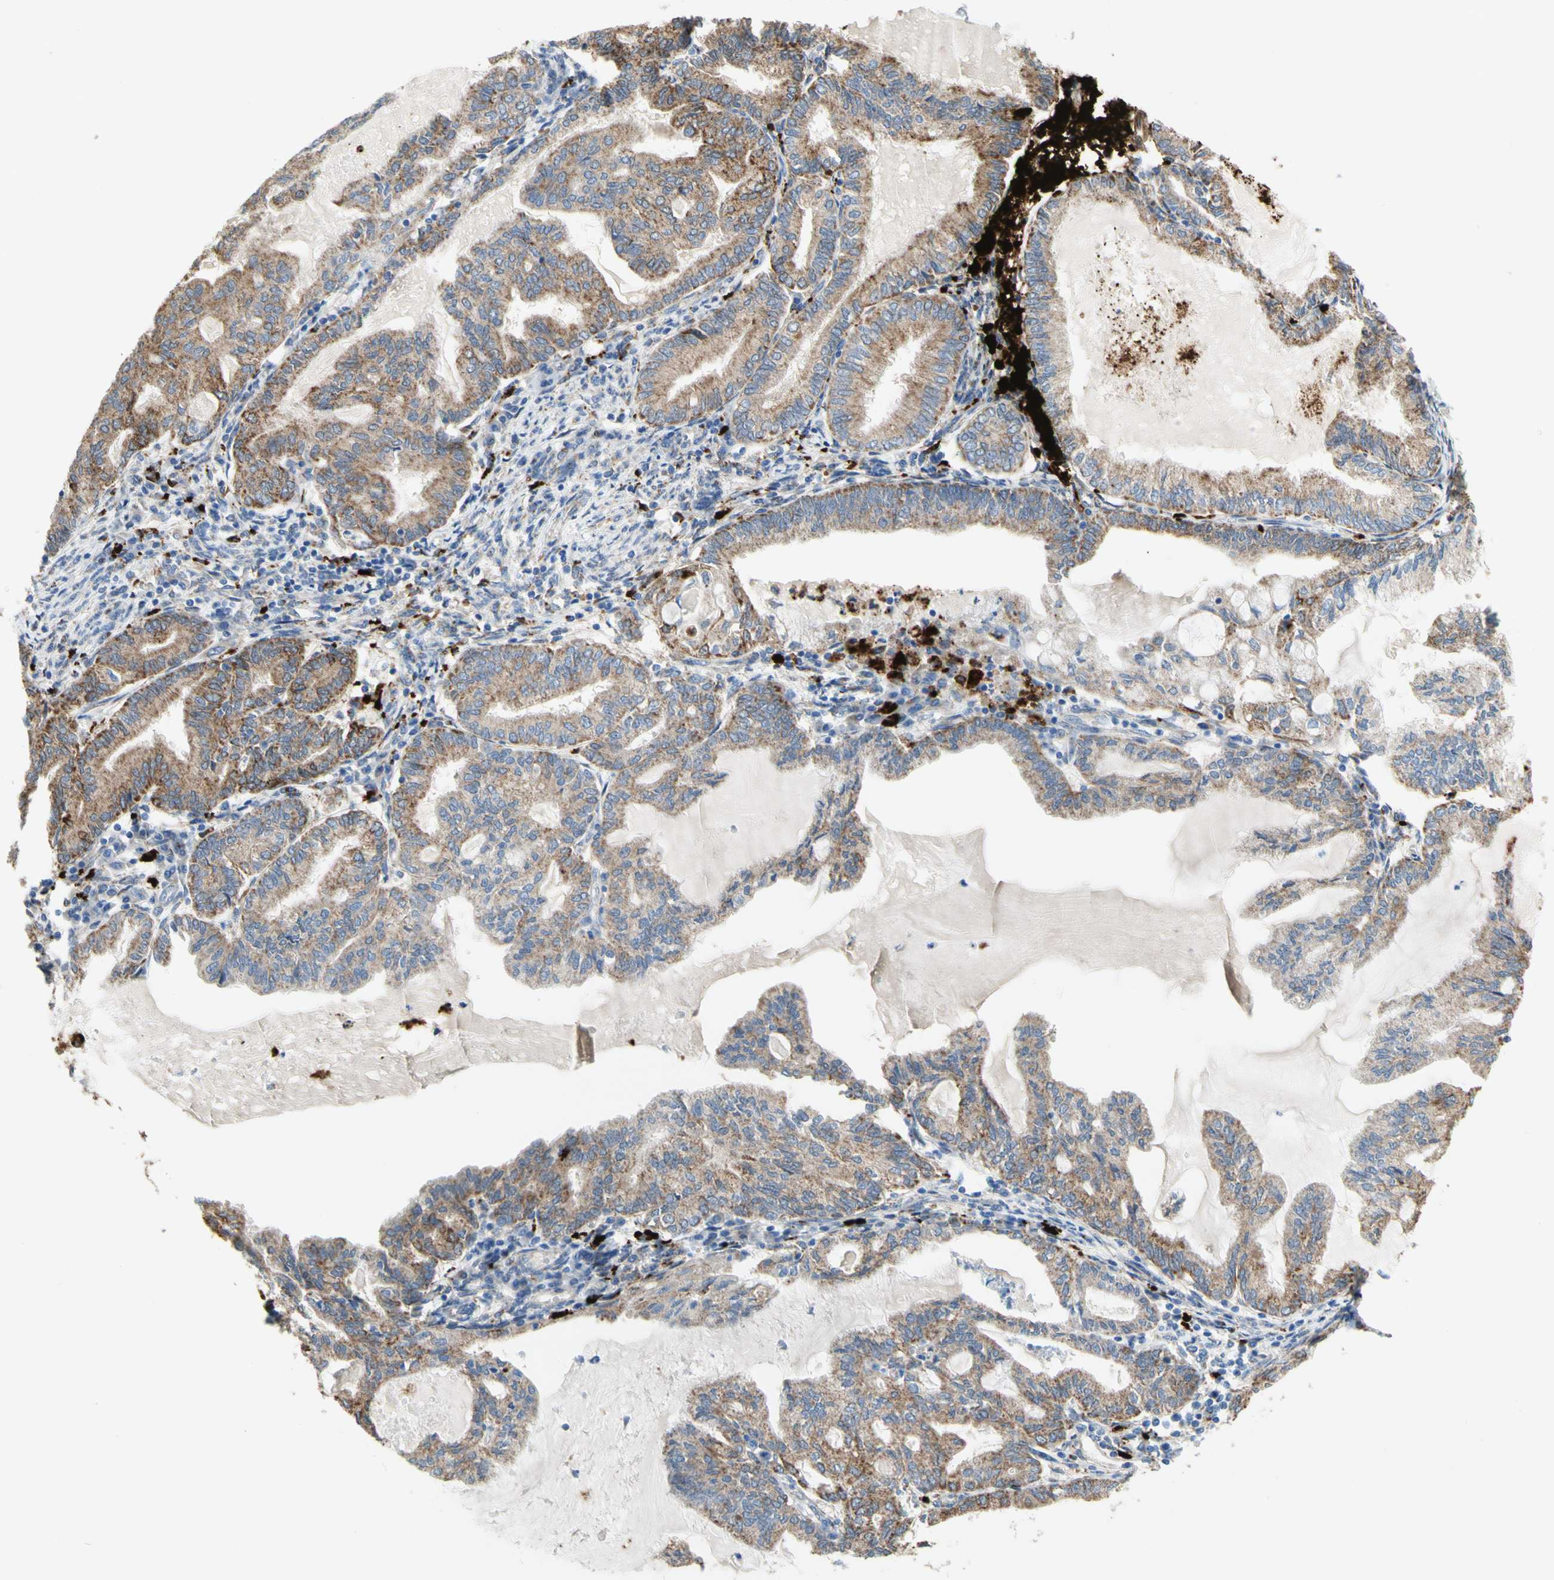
{"staining": {"intensity": "moderate", "quantity": ">75%", "location": "cytoplasmic/membranous"}, "tissue": "endometrial cancer", "cell_type": "Tumor cells", "image_type": "cancer", "snomed": [{"axis": "morphology", "description": "Adenocarcinoma, NOS"}, {"axis": "topography", "description": "Endometrium"}], "caption": "A histopathology image showing moderate cytoplasmic/membranous positivity in about >75% of tumor cells in endometrial adenocarcinoma, as visualized by brown immunohistochemical staining.", "gene": "URB2", "patient": {"sex": "female", "age": 86}}